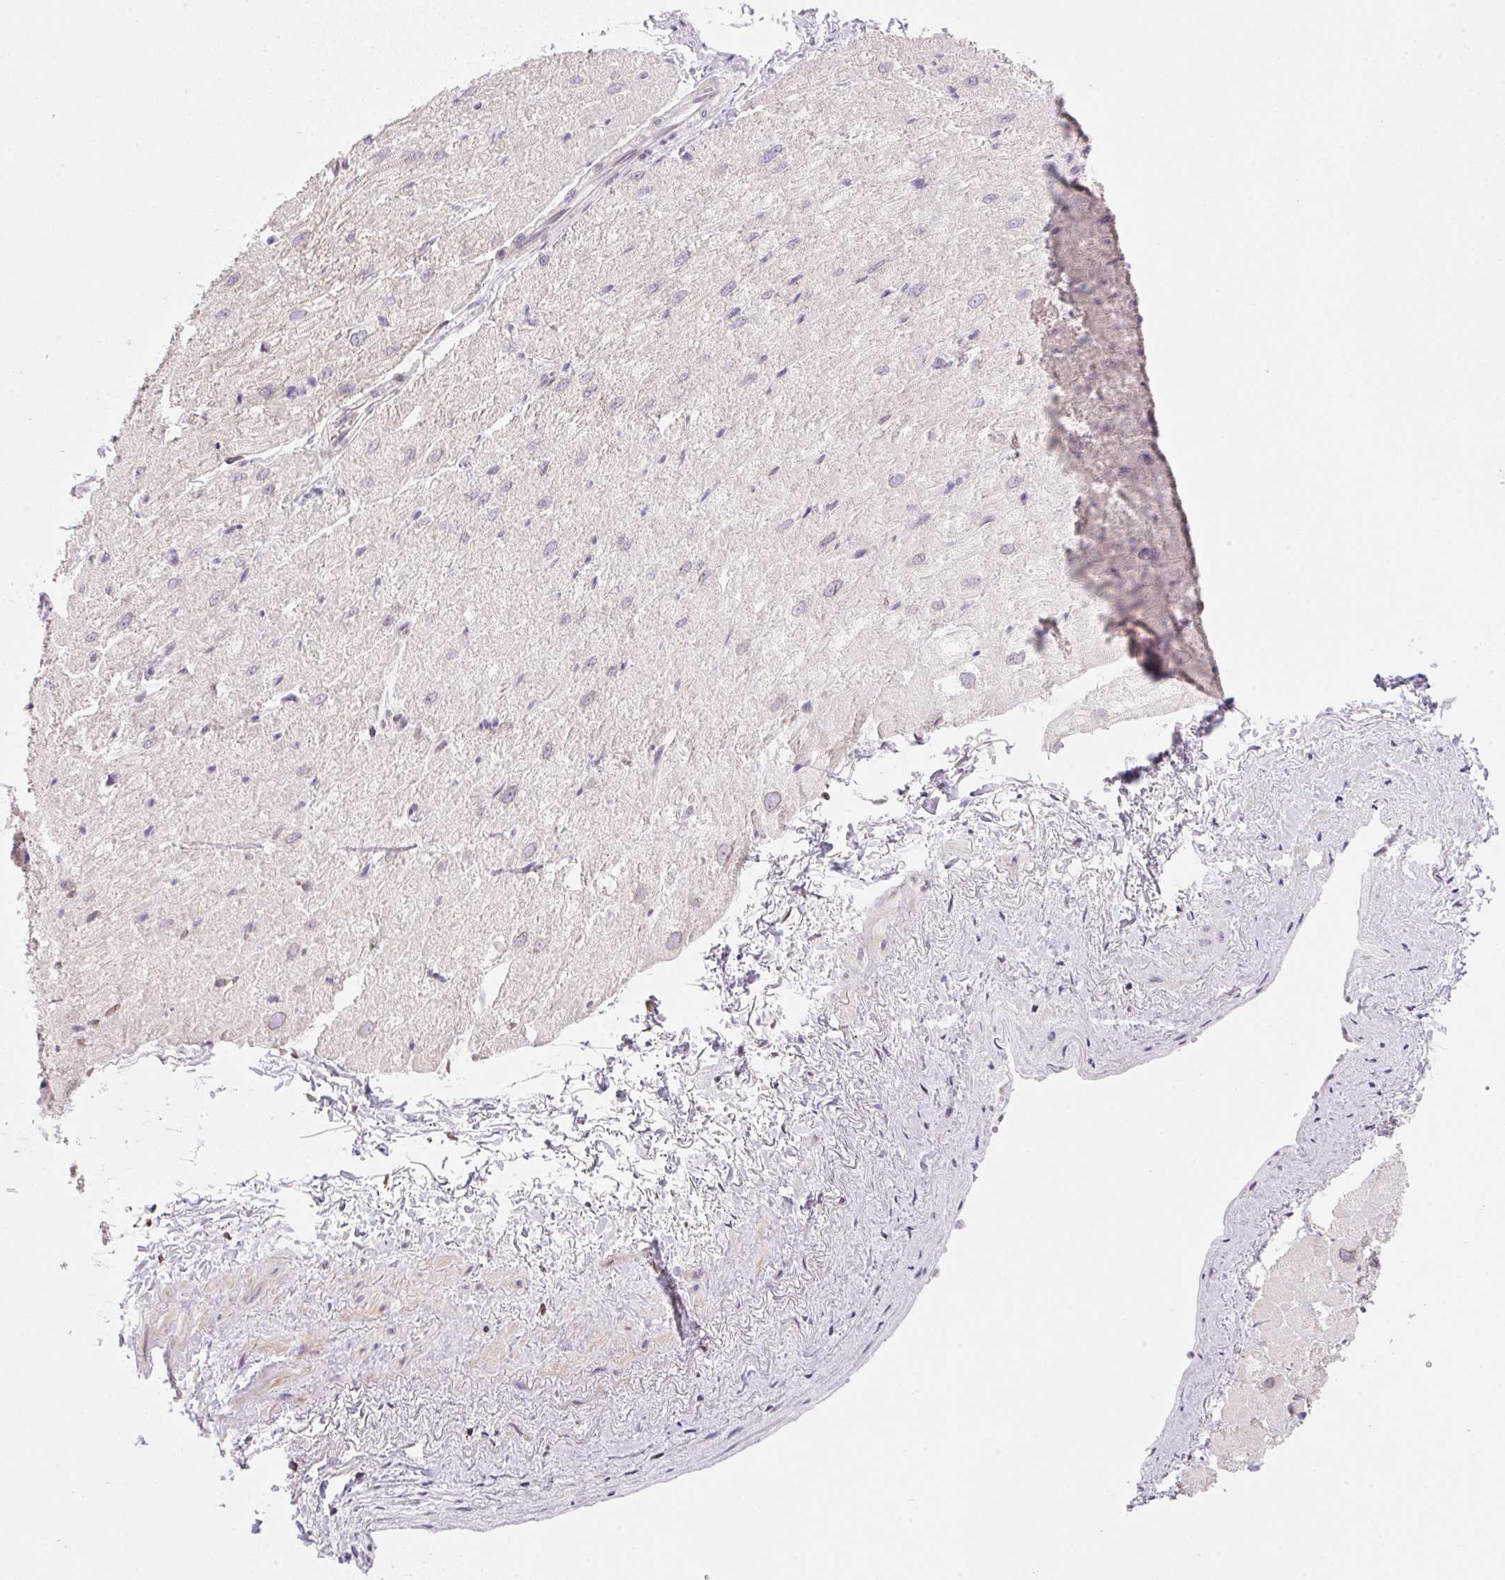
{"staining": {"intensity": "negative", "quantity": "none", "location": "none"}, "tissue": "heart muscle", "cell_type": "Cardiomyocytes", "image_type": "normal", "snomed": [{"axis": "morphology", "description": "Normal tissue, NOS"}, {"axis": "topography", "description": "Heart"}], "caption": "The micrograph shows no staining of cardiomyocytes in benign heart muscle.", "gene": "SYNE3", "patient": {"sex": "male", "age": 62}}